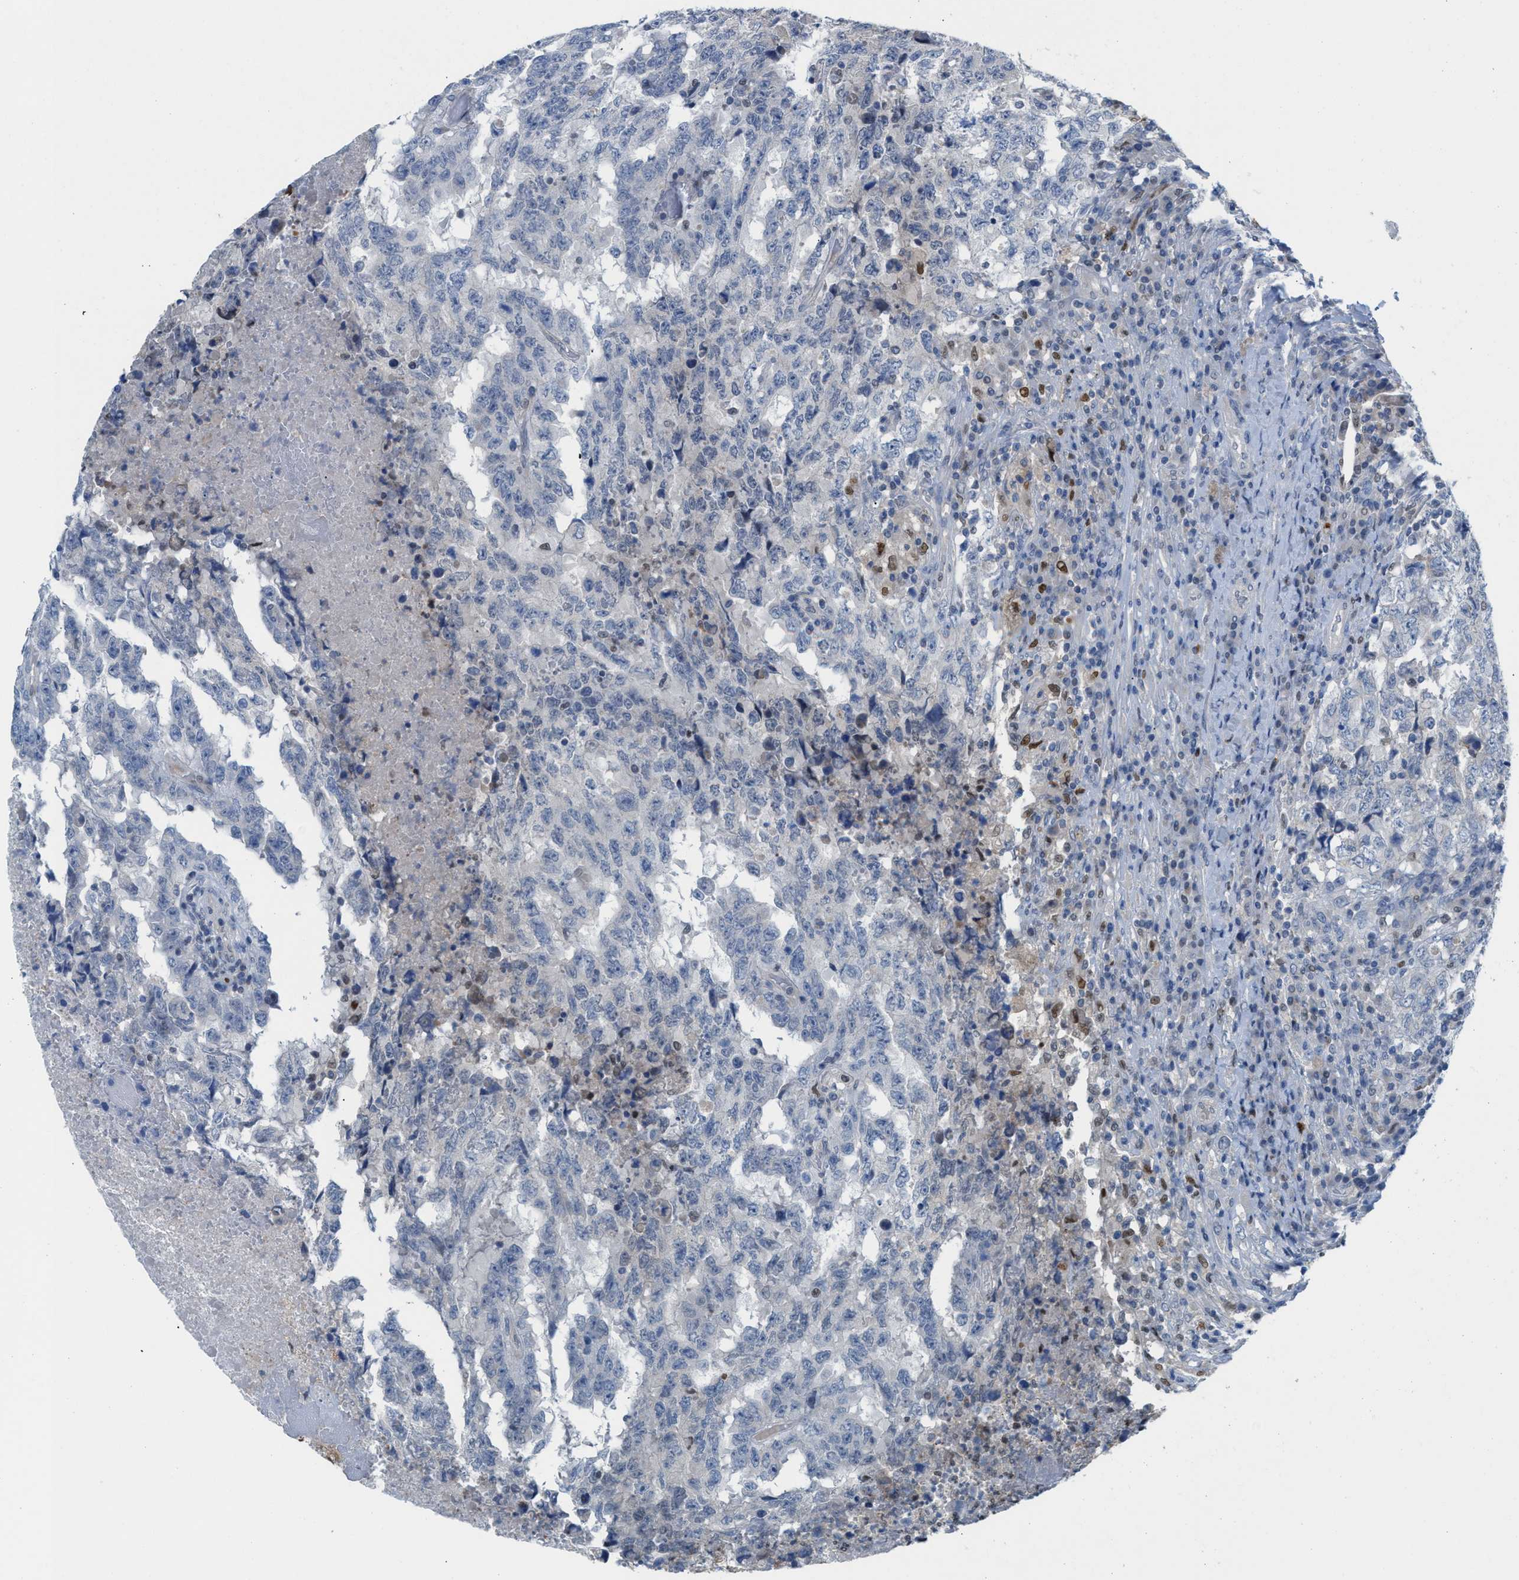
{"staining": {"intensity": "negative", "quantity": "none", "location": "none"}, "tissue": "testis cancer", "cell_type": "Tumor cells", "image_type": "cancer", "snomed": [{"axis": "morphology", "description": "Necrosis, NOS"}, {"axis": "morphology", "description": "Carcinoma, Embryonal, NOS"}, {"axis": "topography", "description": "Testis"}], "caption": "Immunohistochemistry of testis cancer shows no staining in tumor cells.", "gene": "PPM1D", "patient": {"sex": "male", "age": 19}}